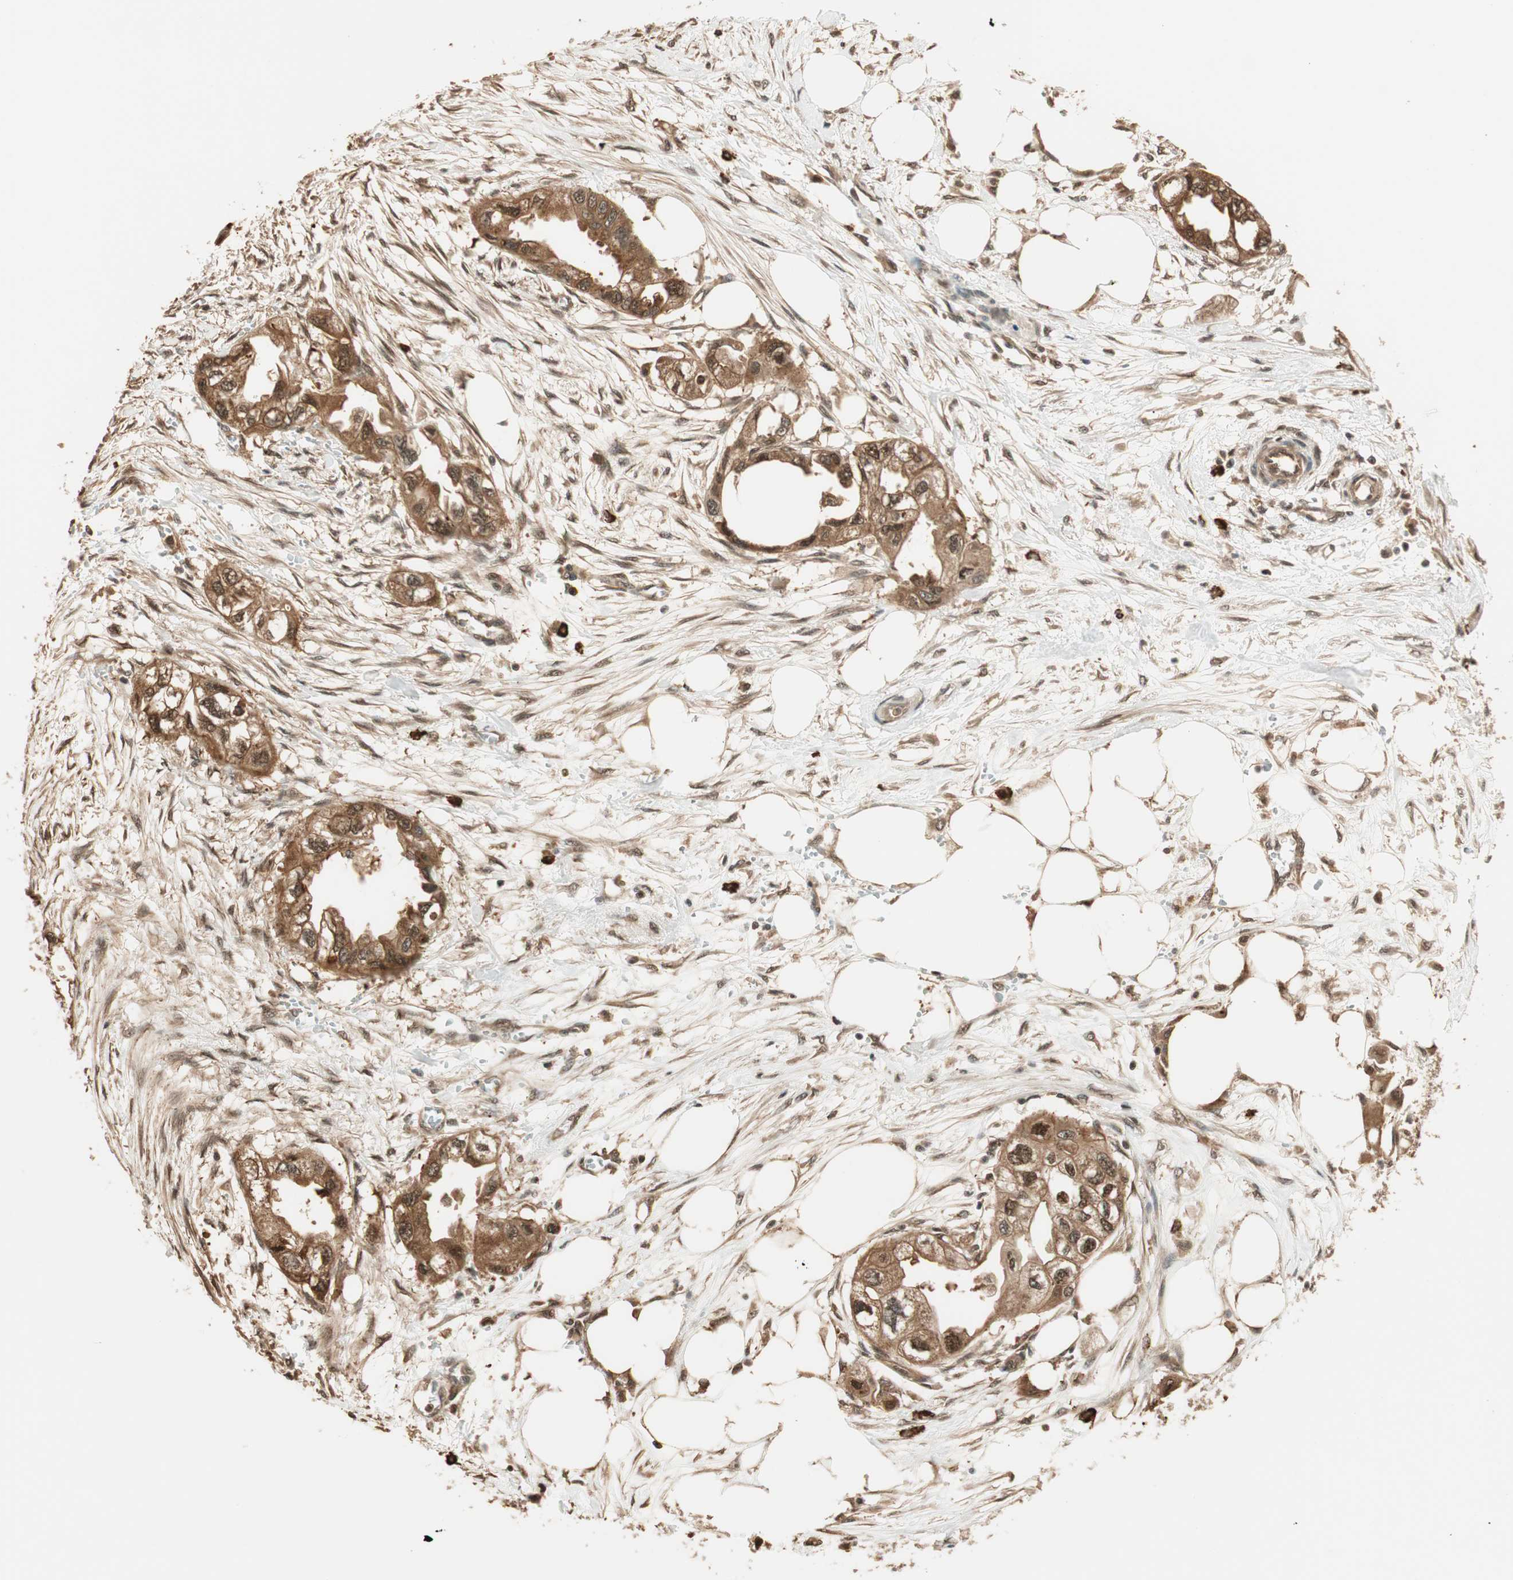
{"staining": {"intensity": "strong", "quantity": ">75%", "location": "cytoplasmic/membranous,nuclear"}, "tissue": "endometrial cancer", "cell_type": "Tumor cells", "image_type": "cancer", "snomed": [{"axis": "morphology", "description": "Adenocarcinoma, NOS"}, {"axis": "topography", "description": "Endometrium"}], "caption": "The photomicrograph demonstrates staining of endometrial cancer (adenocarcinoma), revealing strong cytoplasmic/membranous and nuclear protein expression (brown color) within tumor cells.", "gene": "ZNF443", "patient": {"sex": "female", "age": 67}}